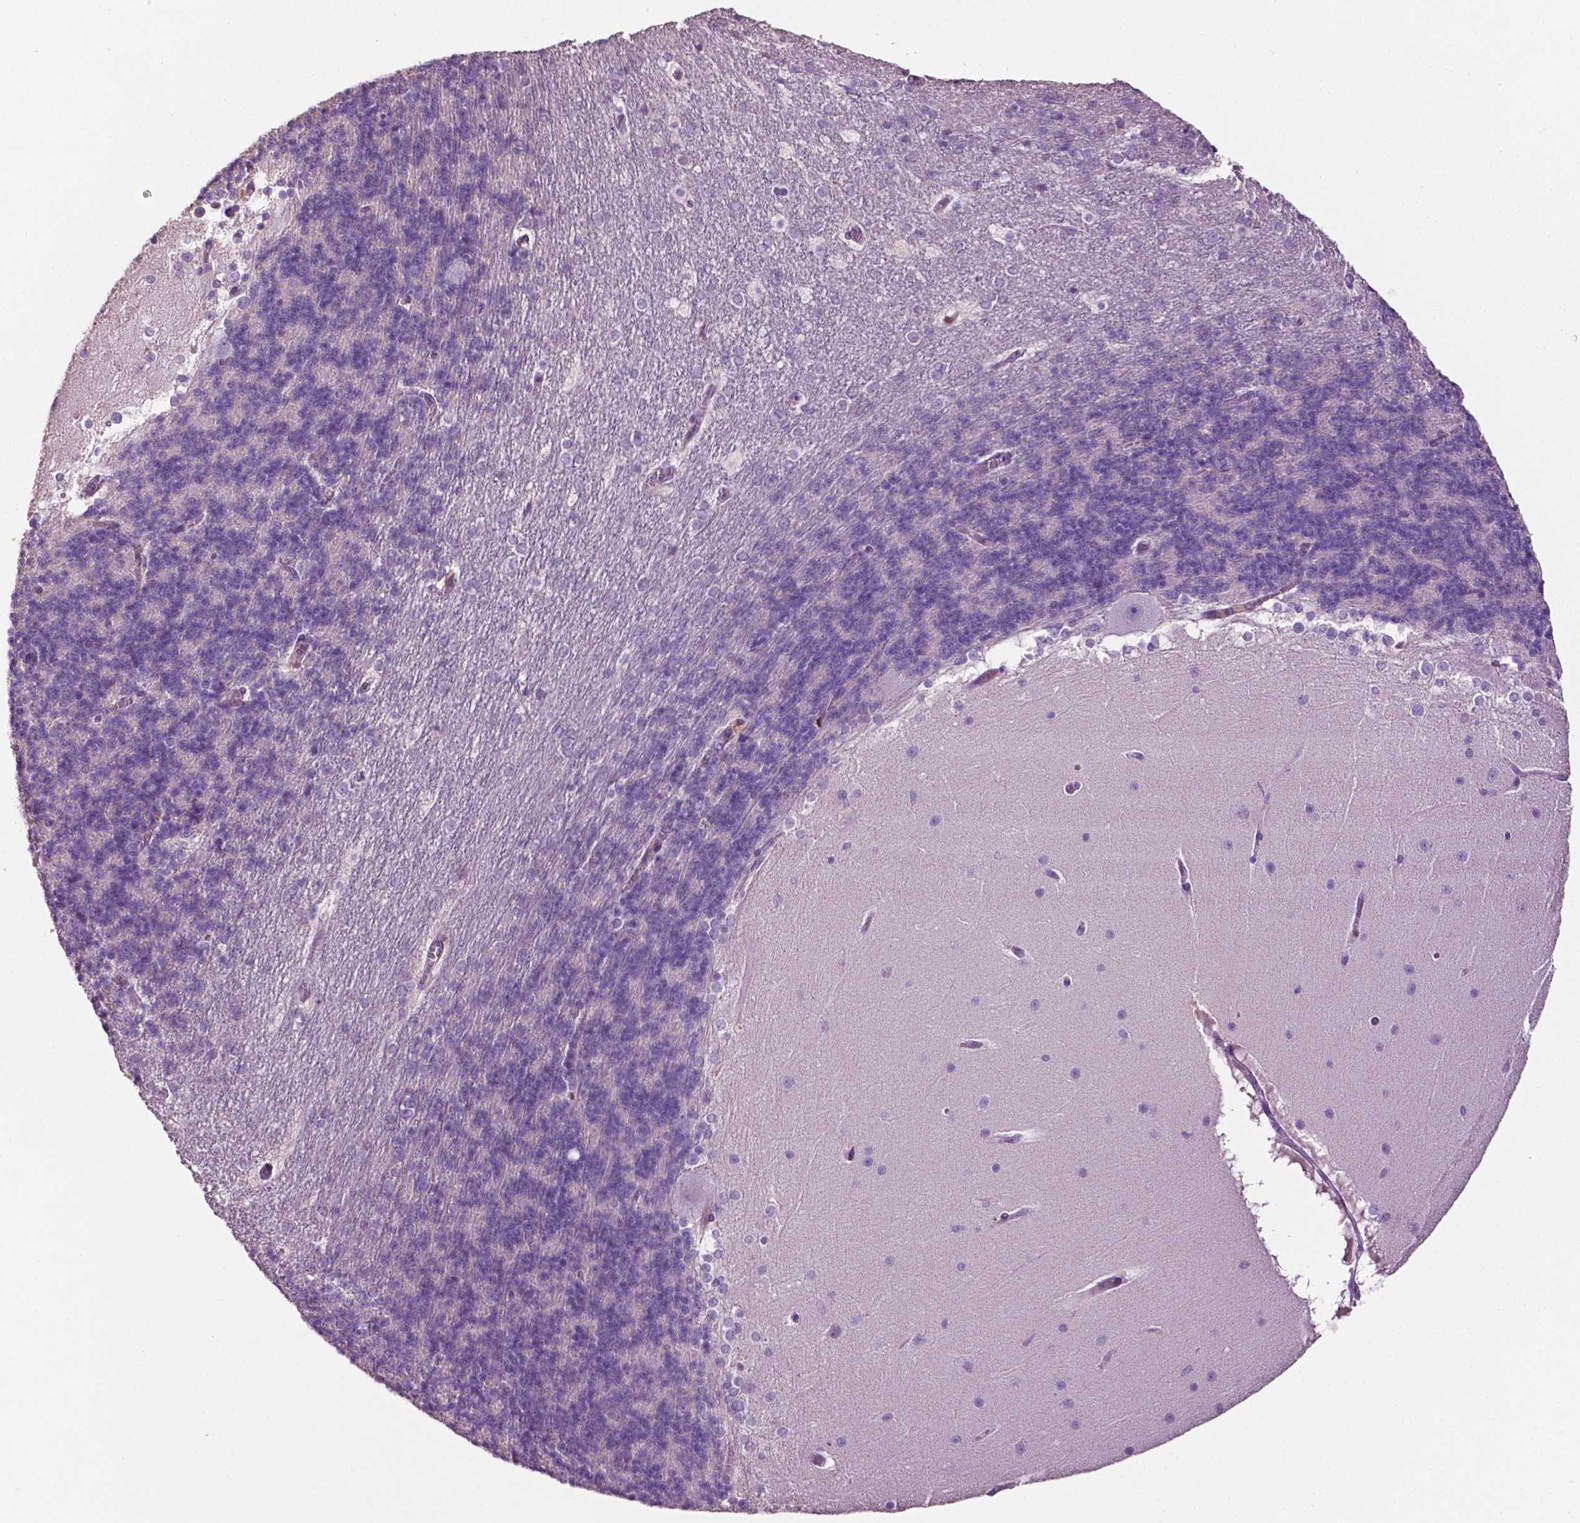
{"staining": {"intensity": "negative", "quantity": "none", "location": "none"}, "tissue": "cerebellum", "cell_type": "Cells in granular layer", "image_type": "normal", "snomed": [{"axis": "morphology", "description": "Normal tissue, NOS"}, {"axis": "topography", "description": "Cerebellum"}], "caption": "Cells in granular layer show no significant staining in normal cerebellum.", "gene": "TBC1D10C", "patient": {"sex": "female", "age": 19}}